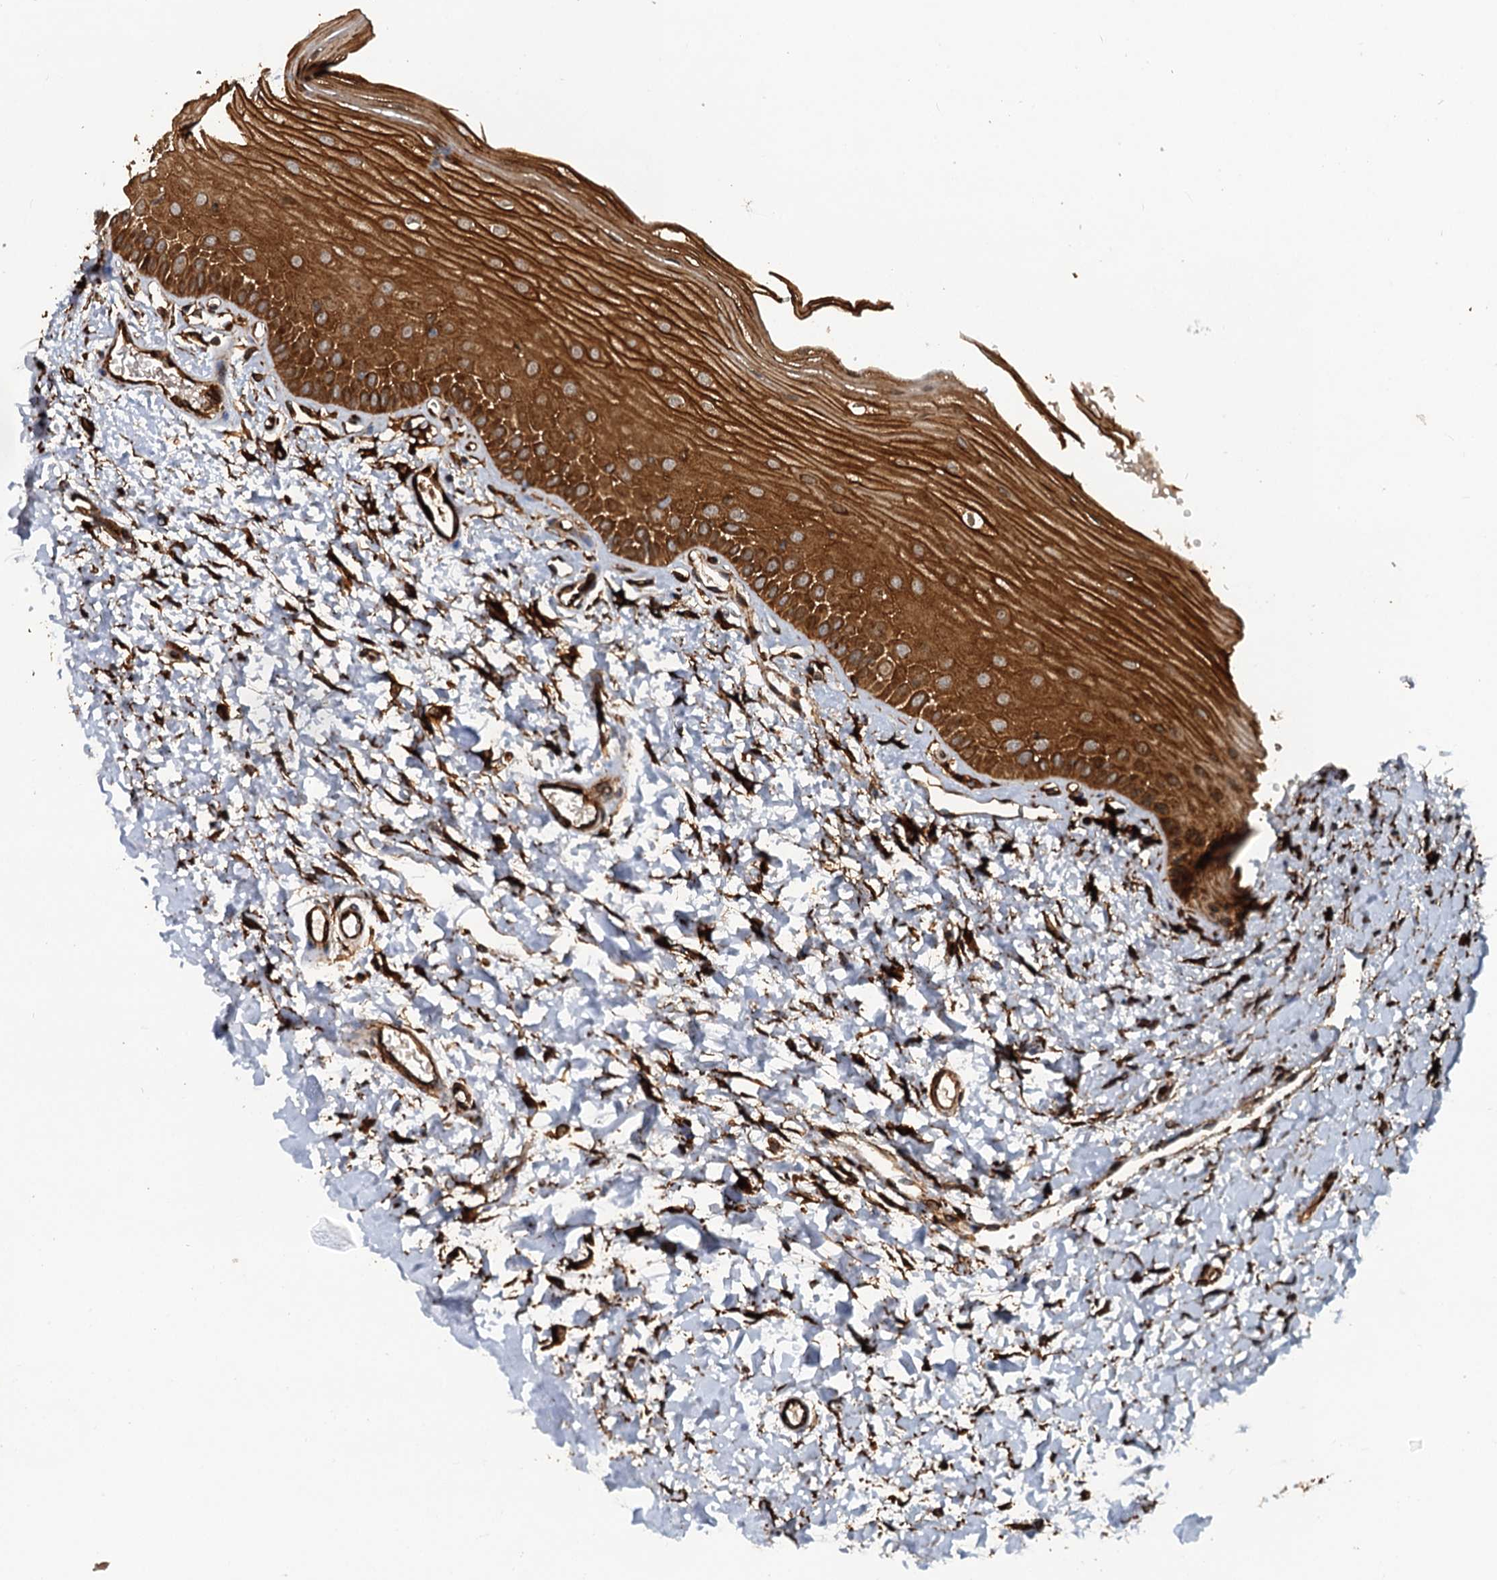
{"staining": {"intensity": "strong", "quantity": ">75%", "location": "cytoplasmic/membranous"}, "tissue": "oral mucosa", "cell_type": "Squamous epithelial cells", "image_type": "normal", "snomed": [{"axis": "morphology", "description": "Normal tissue, NOS"}, {"axis": "topography", "description": "Oral tissue"}], "caption": "Immunohistochemistry photomicrograph of normal oral mucosa: human oral mucosa stained using immunohistochemistry (IHC) reveals high levels of strong protein expression localized specifically in the cytoplasmic/membranous of squamous epithelial cells, appearing as a cytoplasmic/membranous brown color.", "gene": "LRRK2", "patient": {"sex": "female", "age": 56}}